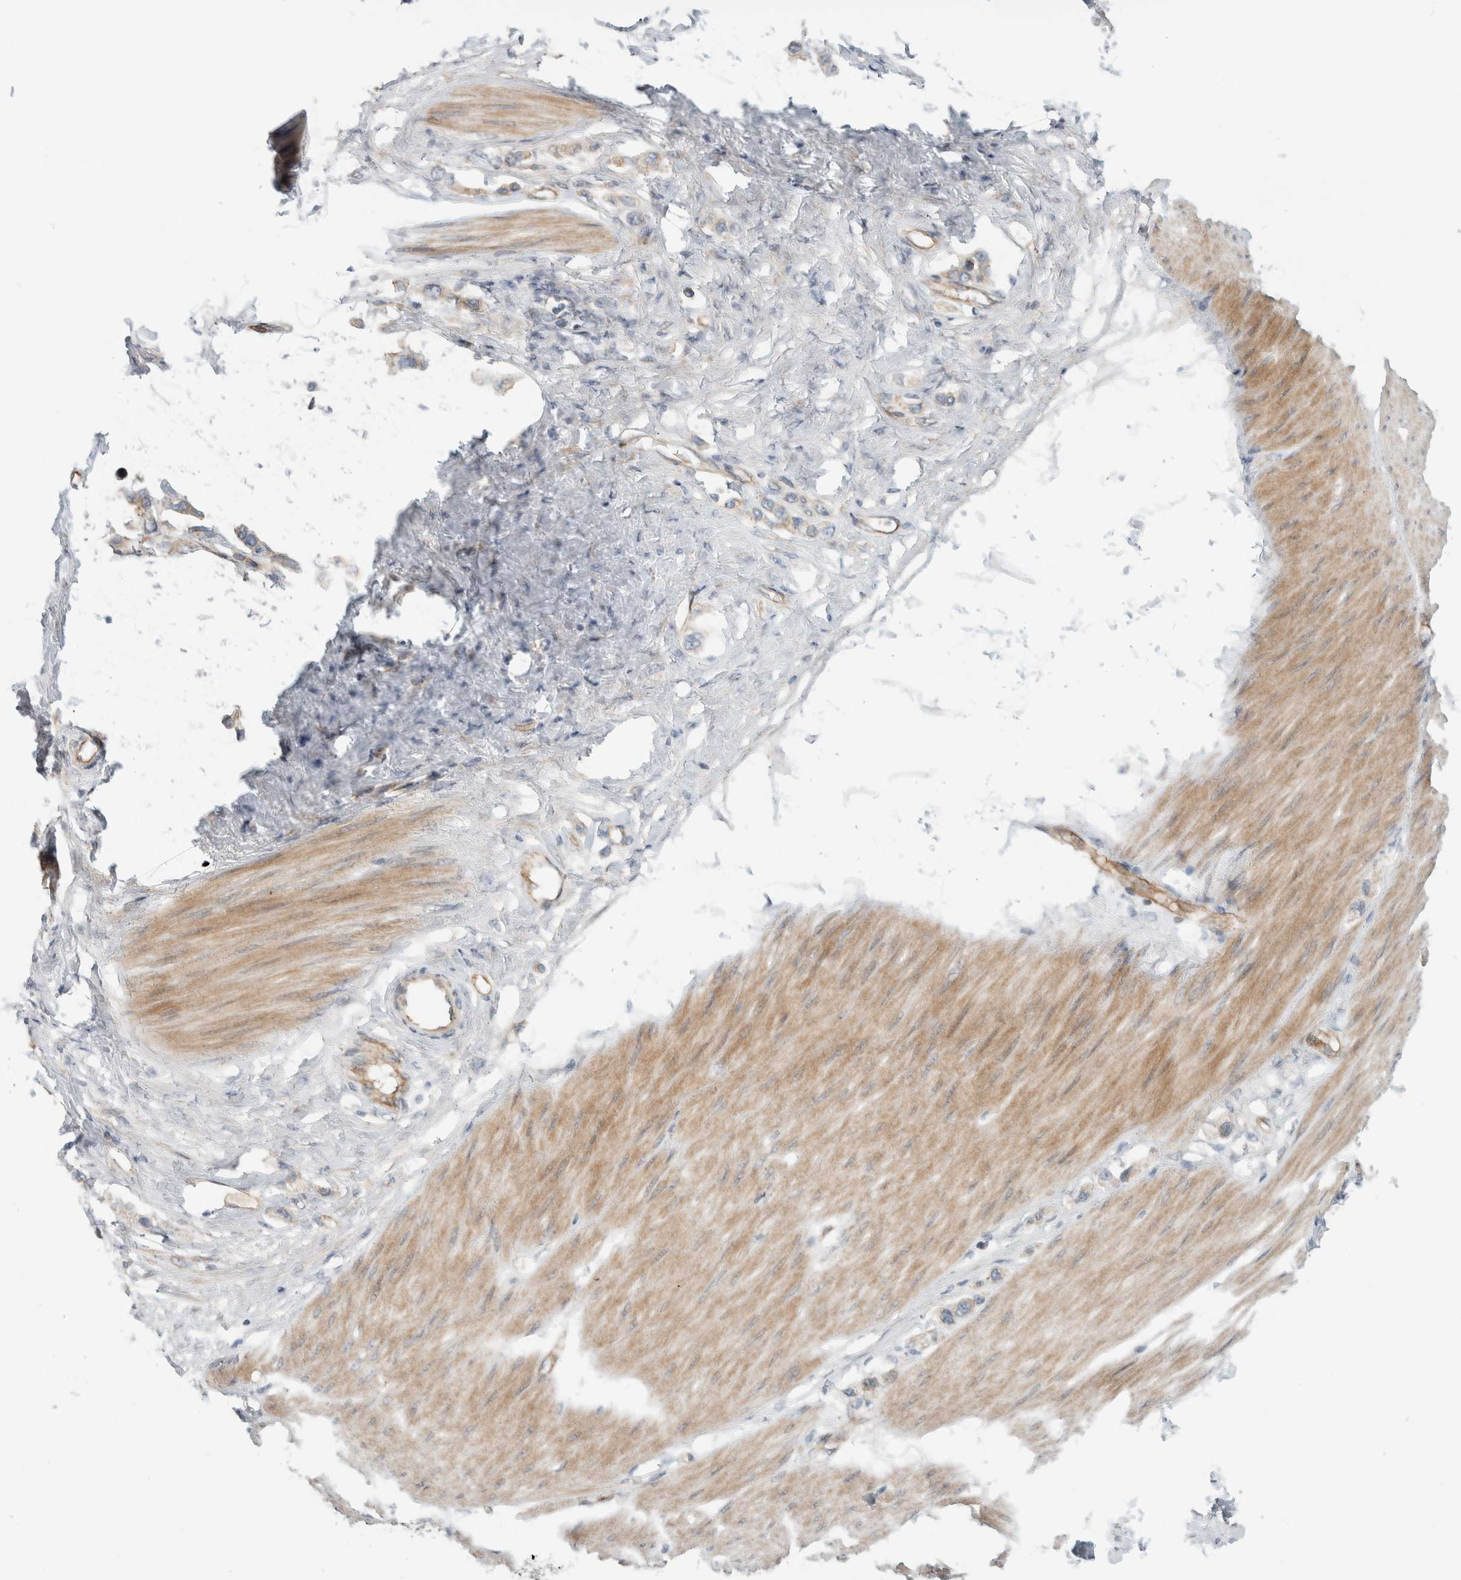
{"staining": {"intensity": "weak", "quantity": ">75%", "location": "cytoplasmic/membranous"}, "tissue": "stomach cancer", "cell_type": "Tumor cells", "image_type": "cancer", "snomed": [{"axis": "morphology", "description": "Adenocarcinoma, NOS"}, {"axis": "topography", "description": "Stomach"}], "caption": "Immunohistochemistry (IHC) (DAB (3,3'-diaminobenzidine)) staining of stomach cancer exhibits weak cytoplasmic/membranous protein expression in about >75% of tumor cells.", "gene": "KPNA5", "patient": {"sex": "female", "age": 65}}